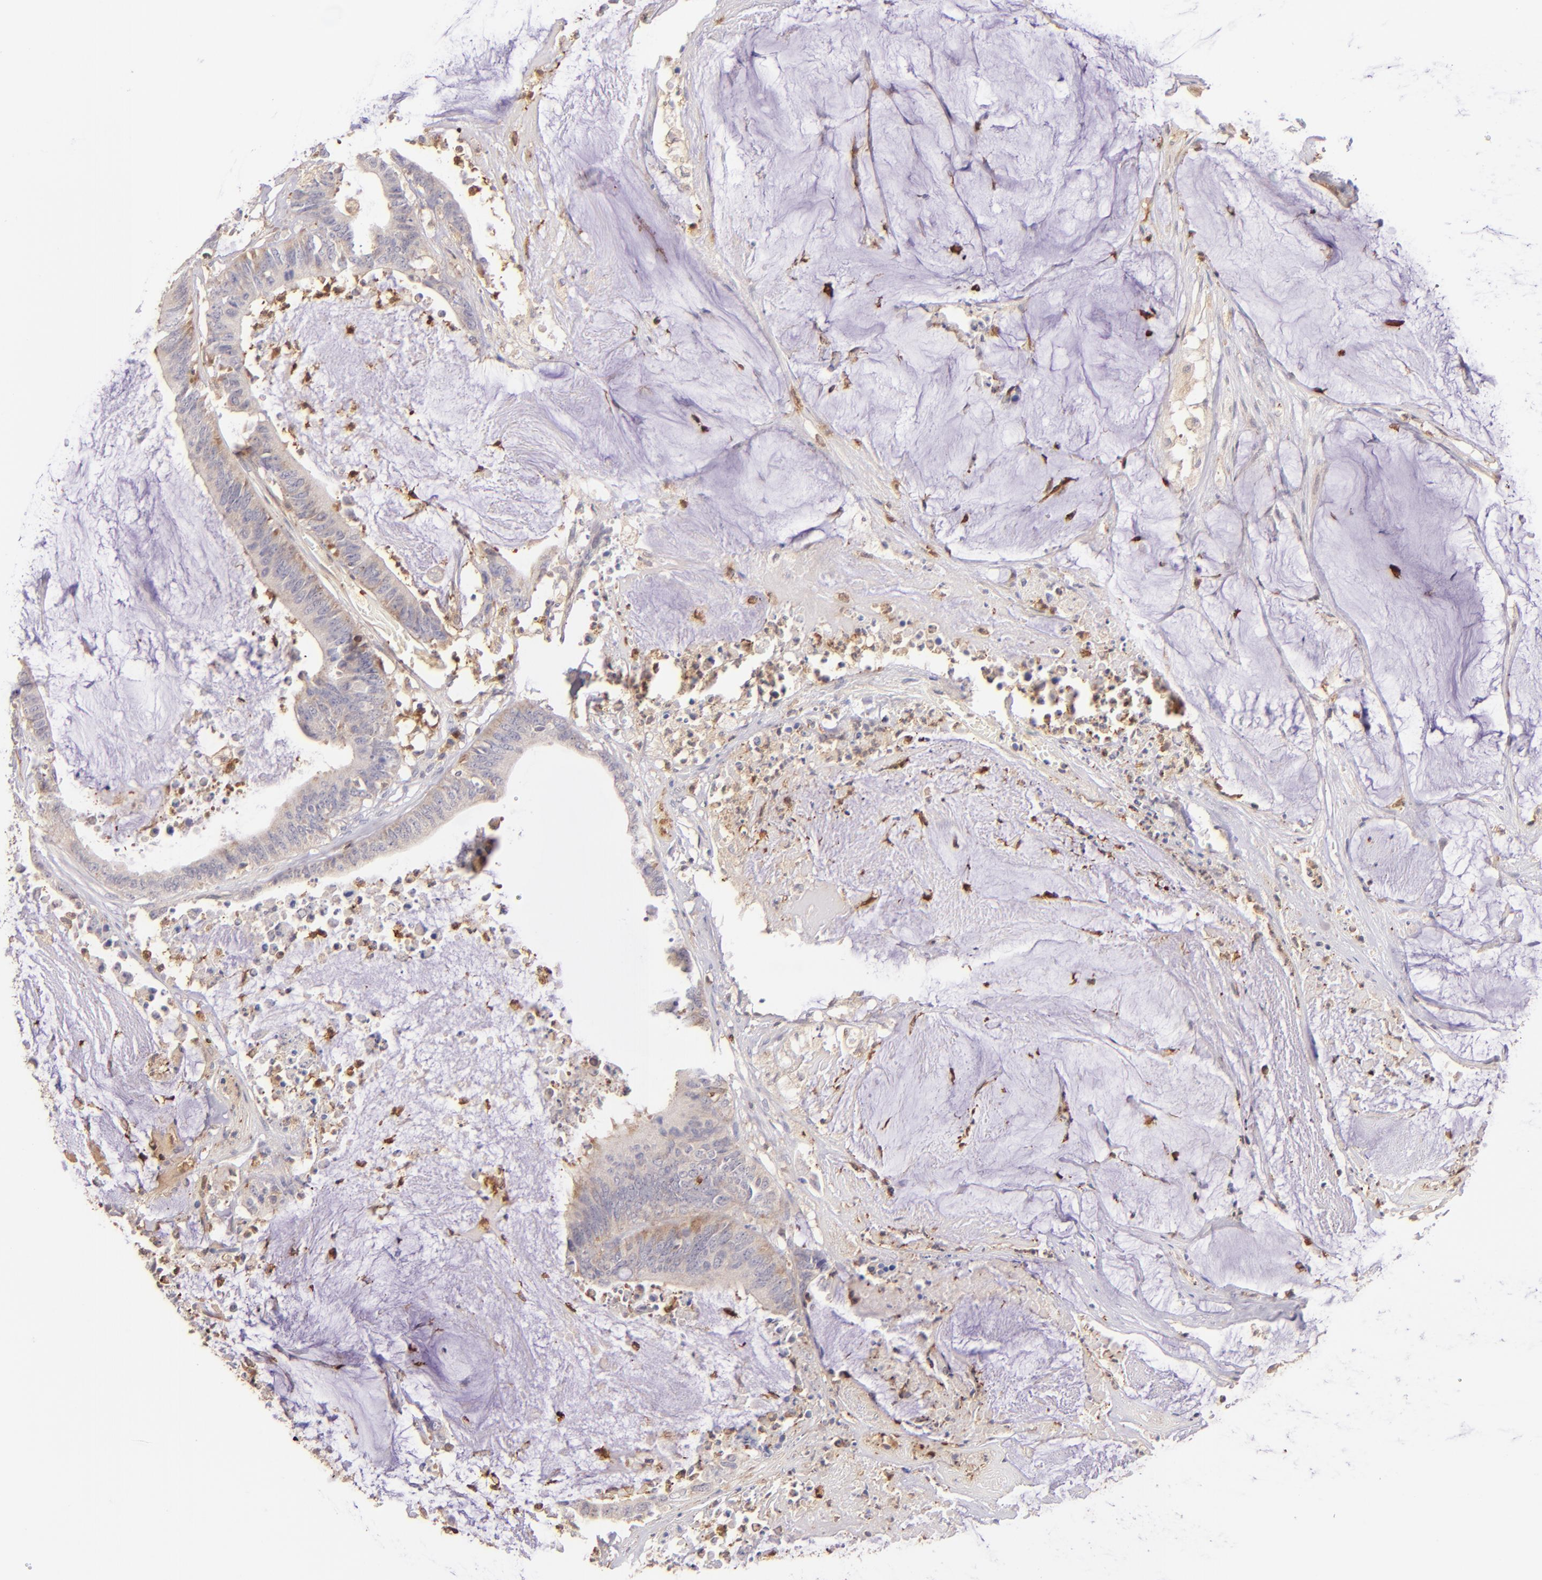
{"staining": {"intensity": "weak", "quantity": "25%-75%", "location": "cytoplasmic/membranous"}, "tissue": "colorectal cancer", "cell_type": "Tumor cells", "image_type": "cancer", "snomed": [{"axis": "morphology", "description": "Adenocarcinoma, NOS"}, {"axis": "topography", "description": "Rectum"}], "caption": "IHC (DAB (3,3'-diaminobenzidine)) staining of colorectal adenocarcinoma demonstrates weak cytoplasmic/membranous protein positivity in approximately 25%-75% of tumor cells. (IHC, brightfield microscopy, high magnification).", "gene": "BTK", "patient": {"sex": "female", "age": 66}}